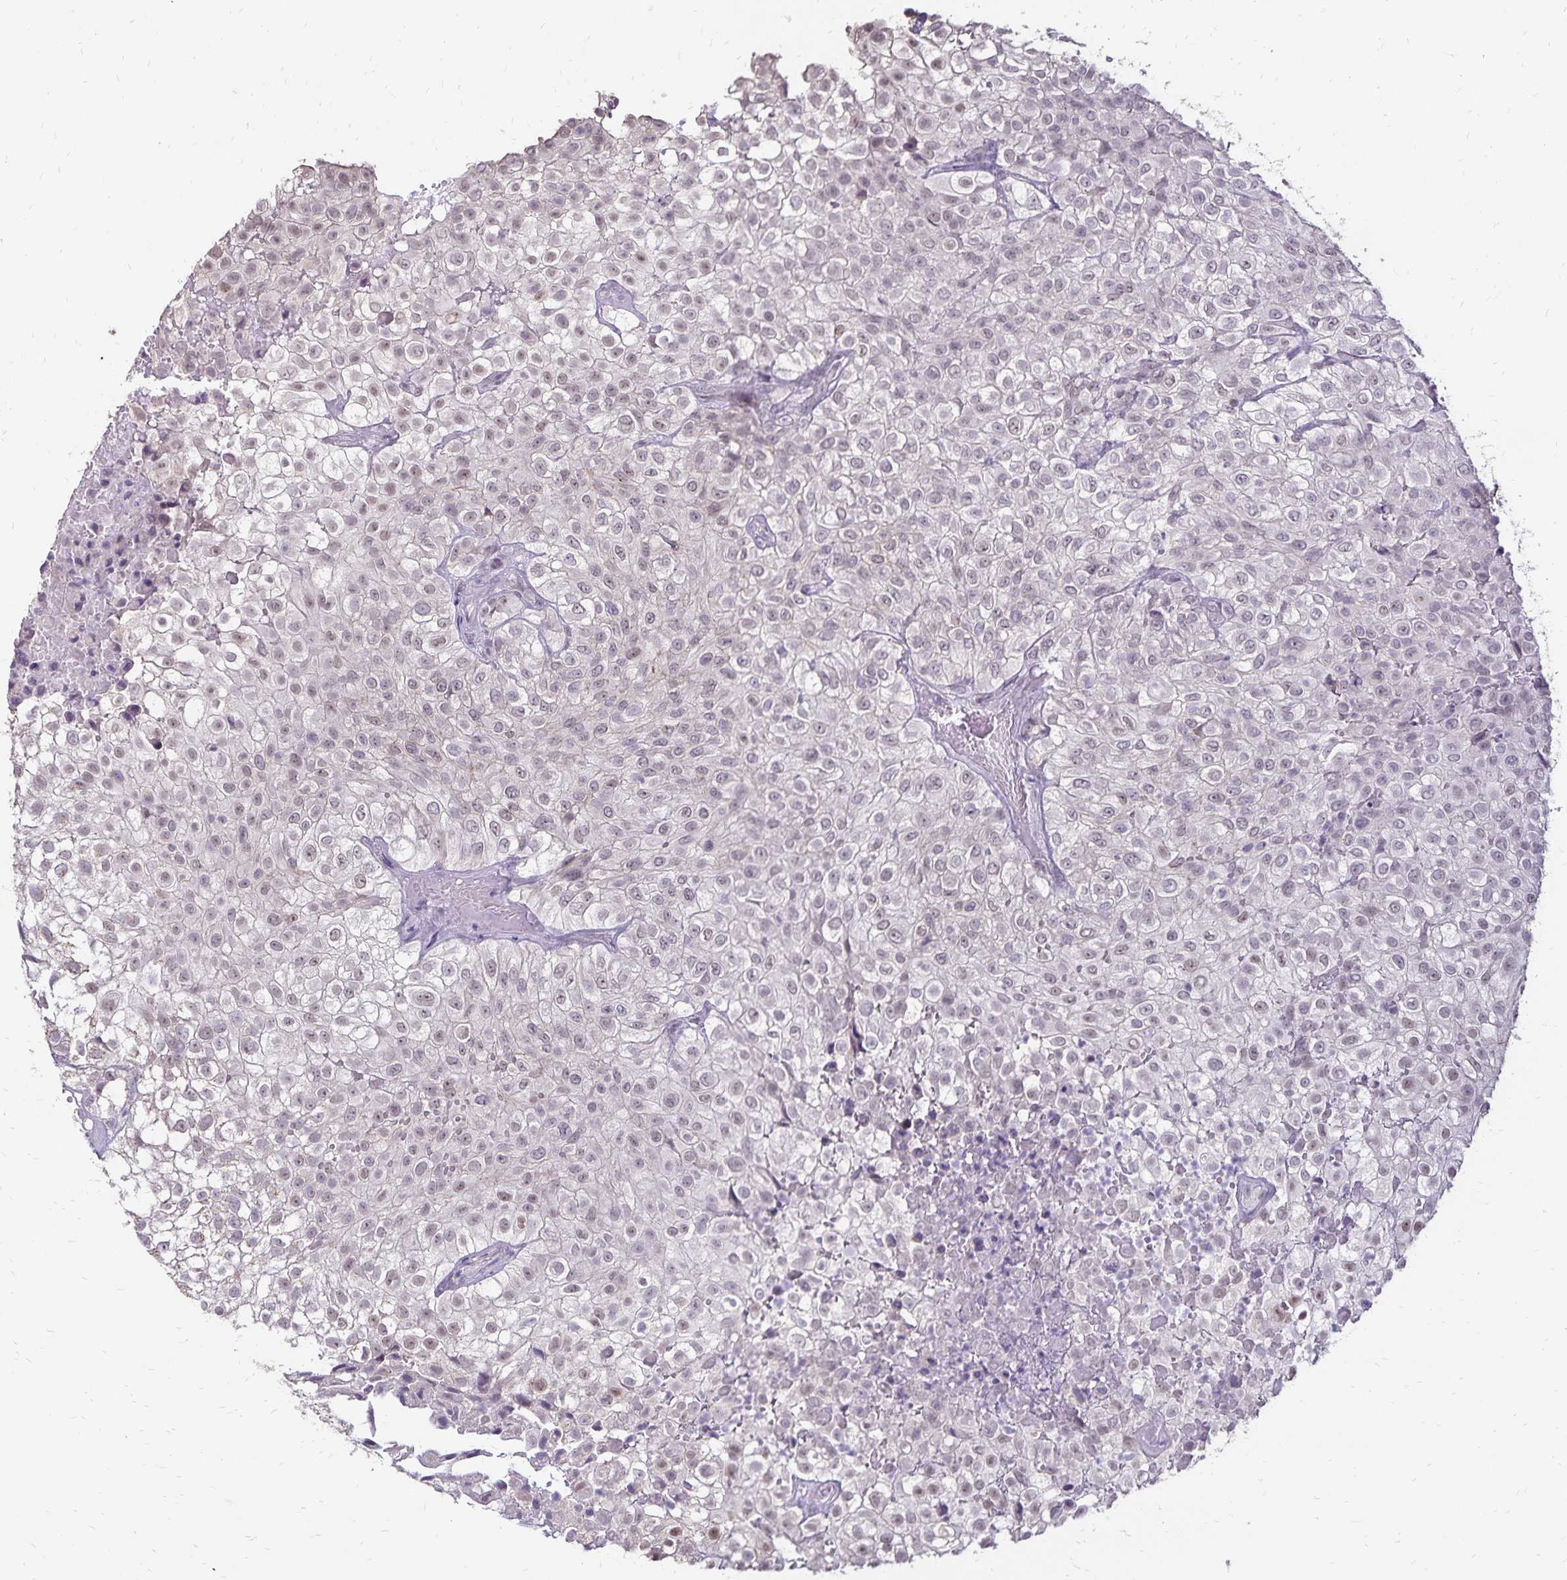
{"staining": {"intensity": "weak", "quantity": ">75%", "location": "nuclear"}, "tissue": "urothelial cancer", "cell_type": "Tumor cells", "image_type": "cancer", "snomed": [{"axis": "morphology", "description": "Urothelial carcinoma, High grade"}, {"axis": "topography", "description": "Urinary bladder"}], "caption": "Urothelial carcinoma (high-grade) stained with immunohistochemistry (IHC) displays weak nuclear staining in approximately >75% of tumor cells.", "gene": "POLB", "patient": {"sex": "male", "age": 56}}